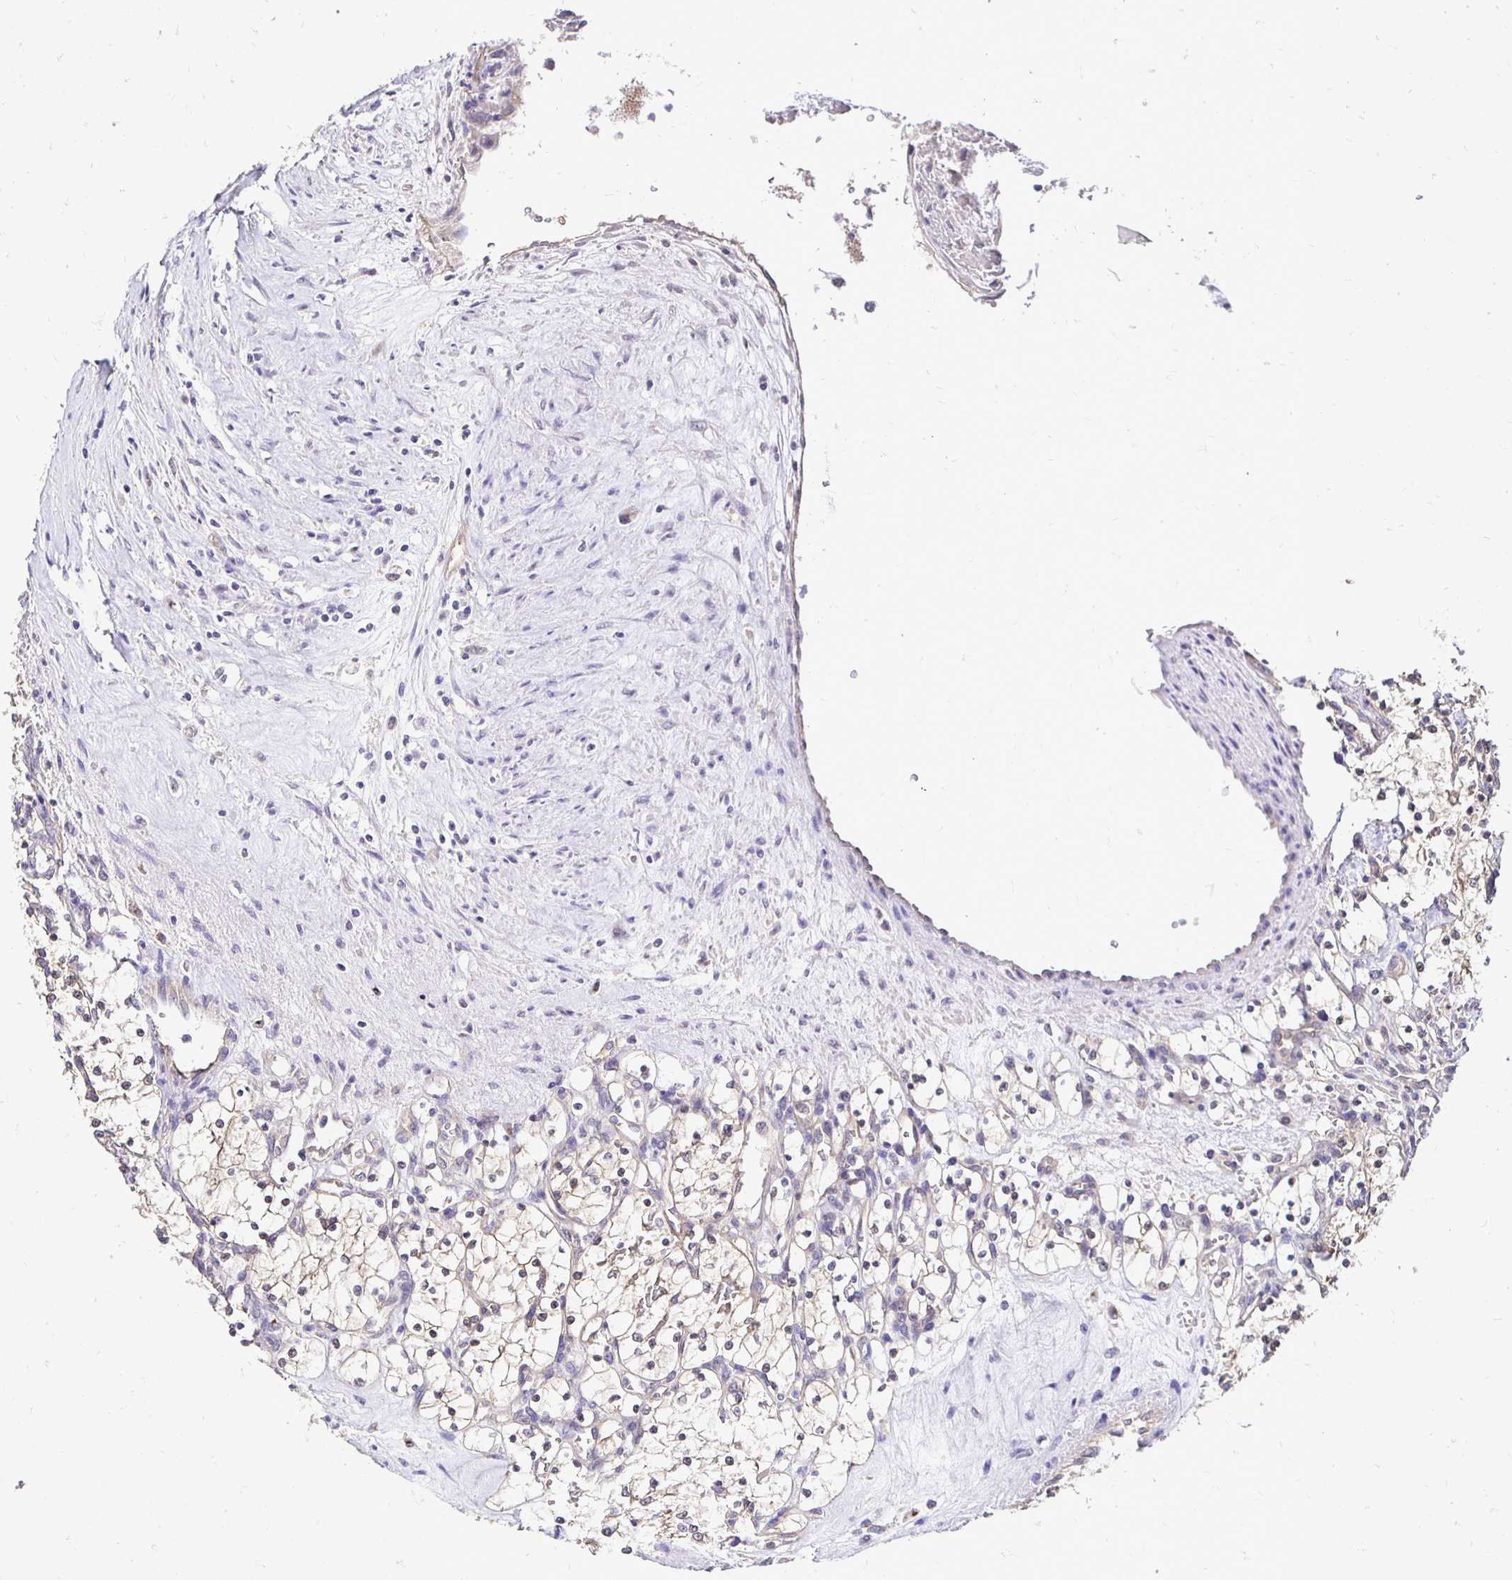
{"staining": {"intensity": "weak", "quantity": "25%-75%", "location": "cytoplasmic/membranous"}, "tissue": "renal cancer", "cell_type": "Tumor cells", "image_type": "cancer", "snomed": [{"axis": "morphology", "description": "Adenocarcinoma, NOS"}, {"axis": "topography", "description": "Kidney"}], "caption": "Brown immunohistochemical staining in human renal adenocarcinoma displays weak cytoplasmic/membranous positivity in approximately 25%-75% of tumor cells.", "gene": "SLC9A1", "patient": {"sex": "female", "age": 69}}